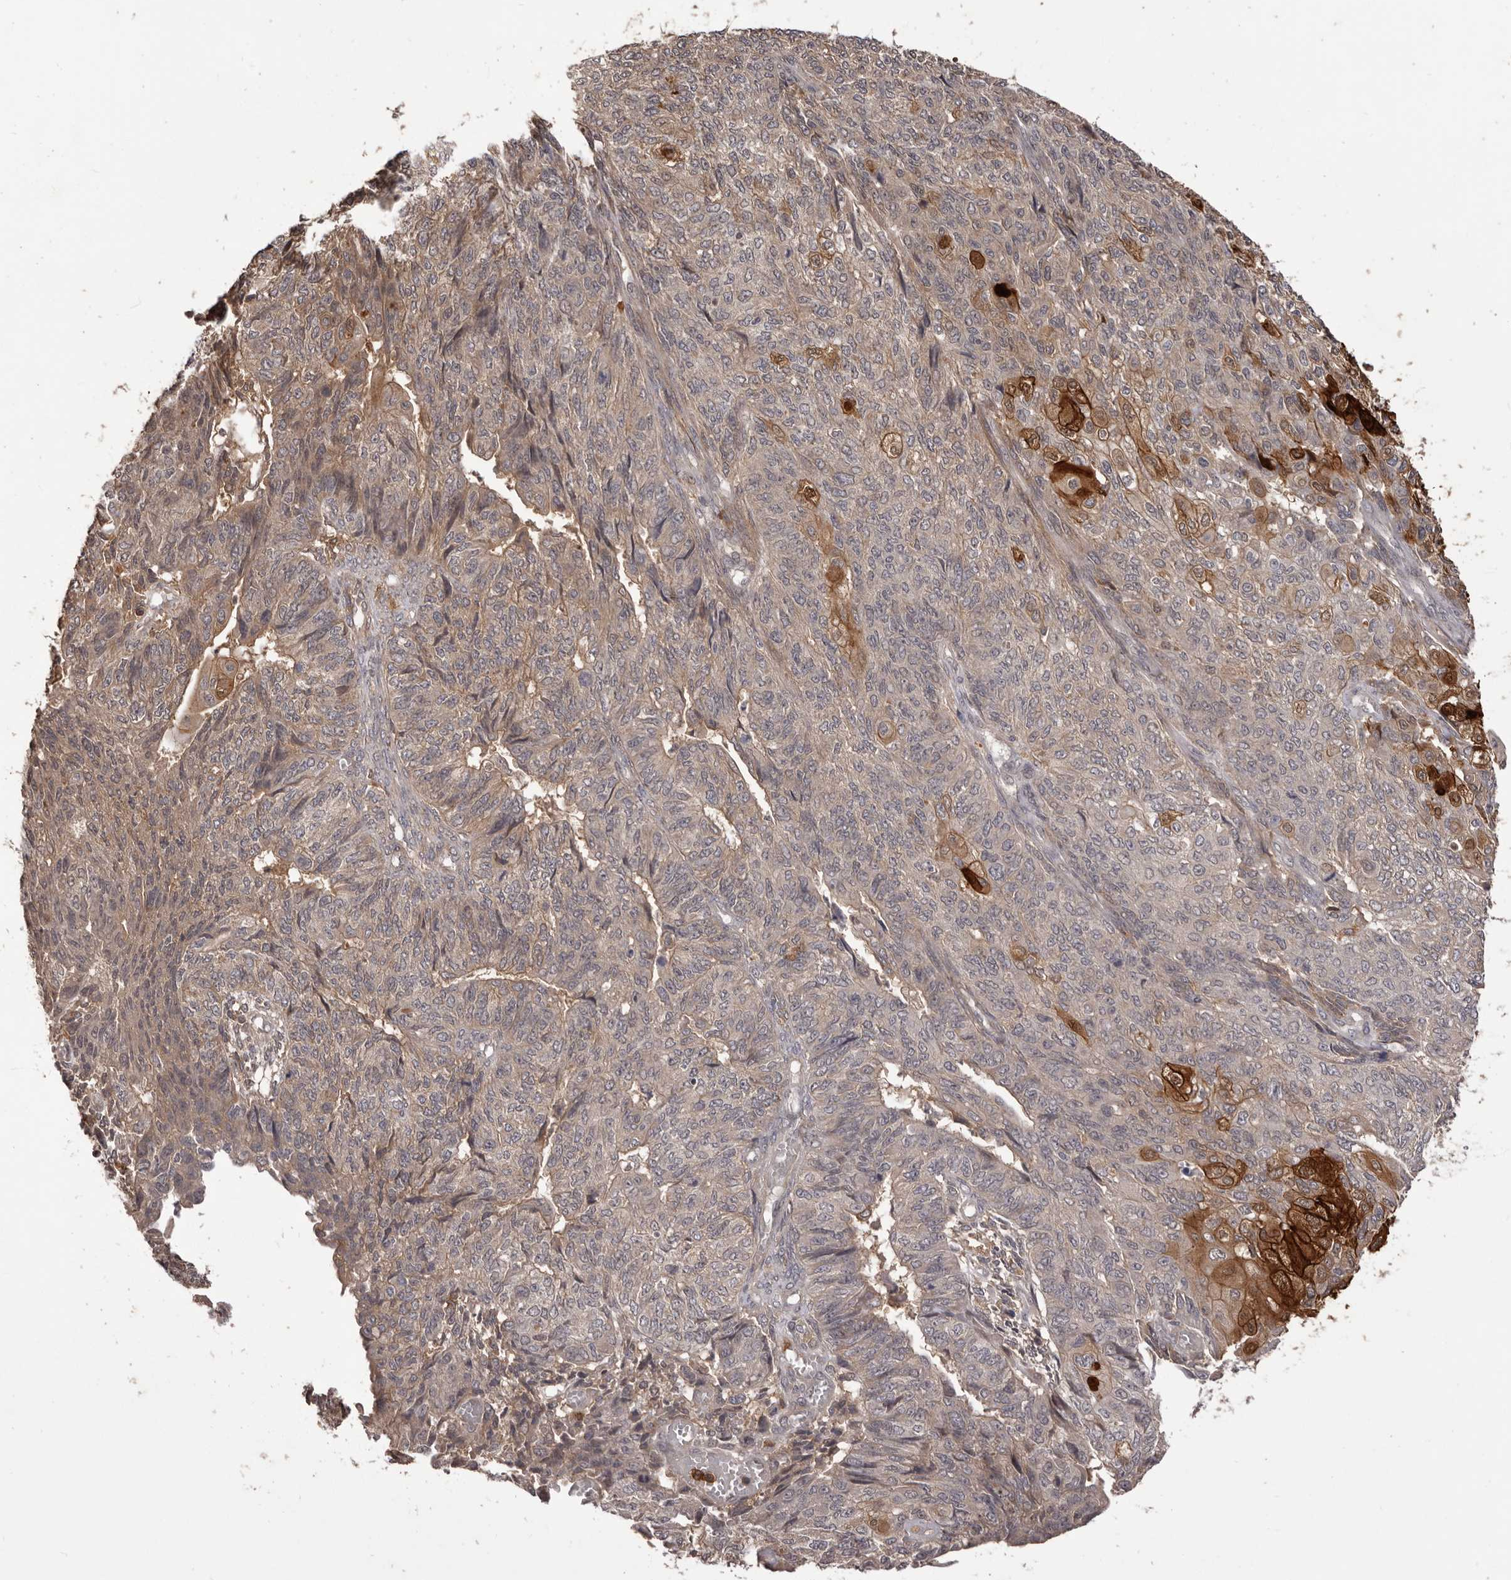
{"staining": {"intensity": "strong", "quantity": "<25%", "location": "cytoplasmic/membranous"}, "tissue": "endometrial cancer", "cell_type": "Tumor cells", "image_type": "cancer", "snomed": [{"axis": "morphology", "description": "Adenocarcinoma, NOS"}, {"axis": "topography", "description": "Endometrium"}], "caption": "Endometrial cancer stained with DAB (3,3'-diaminobenzidine) immunohistochemistry demonstrates medium levels of strong cytoplasmic/membranous positivity in about <25% of tumor cells.", "gene": "GLIPR2", "patient": {"sex": "female", "age": 32}}